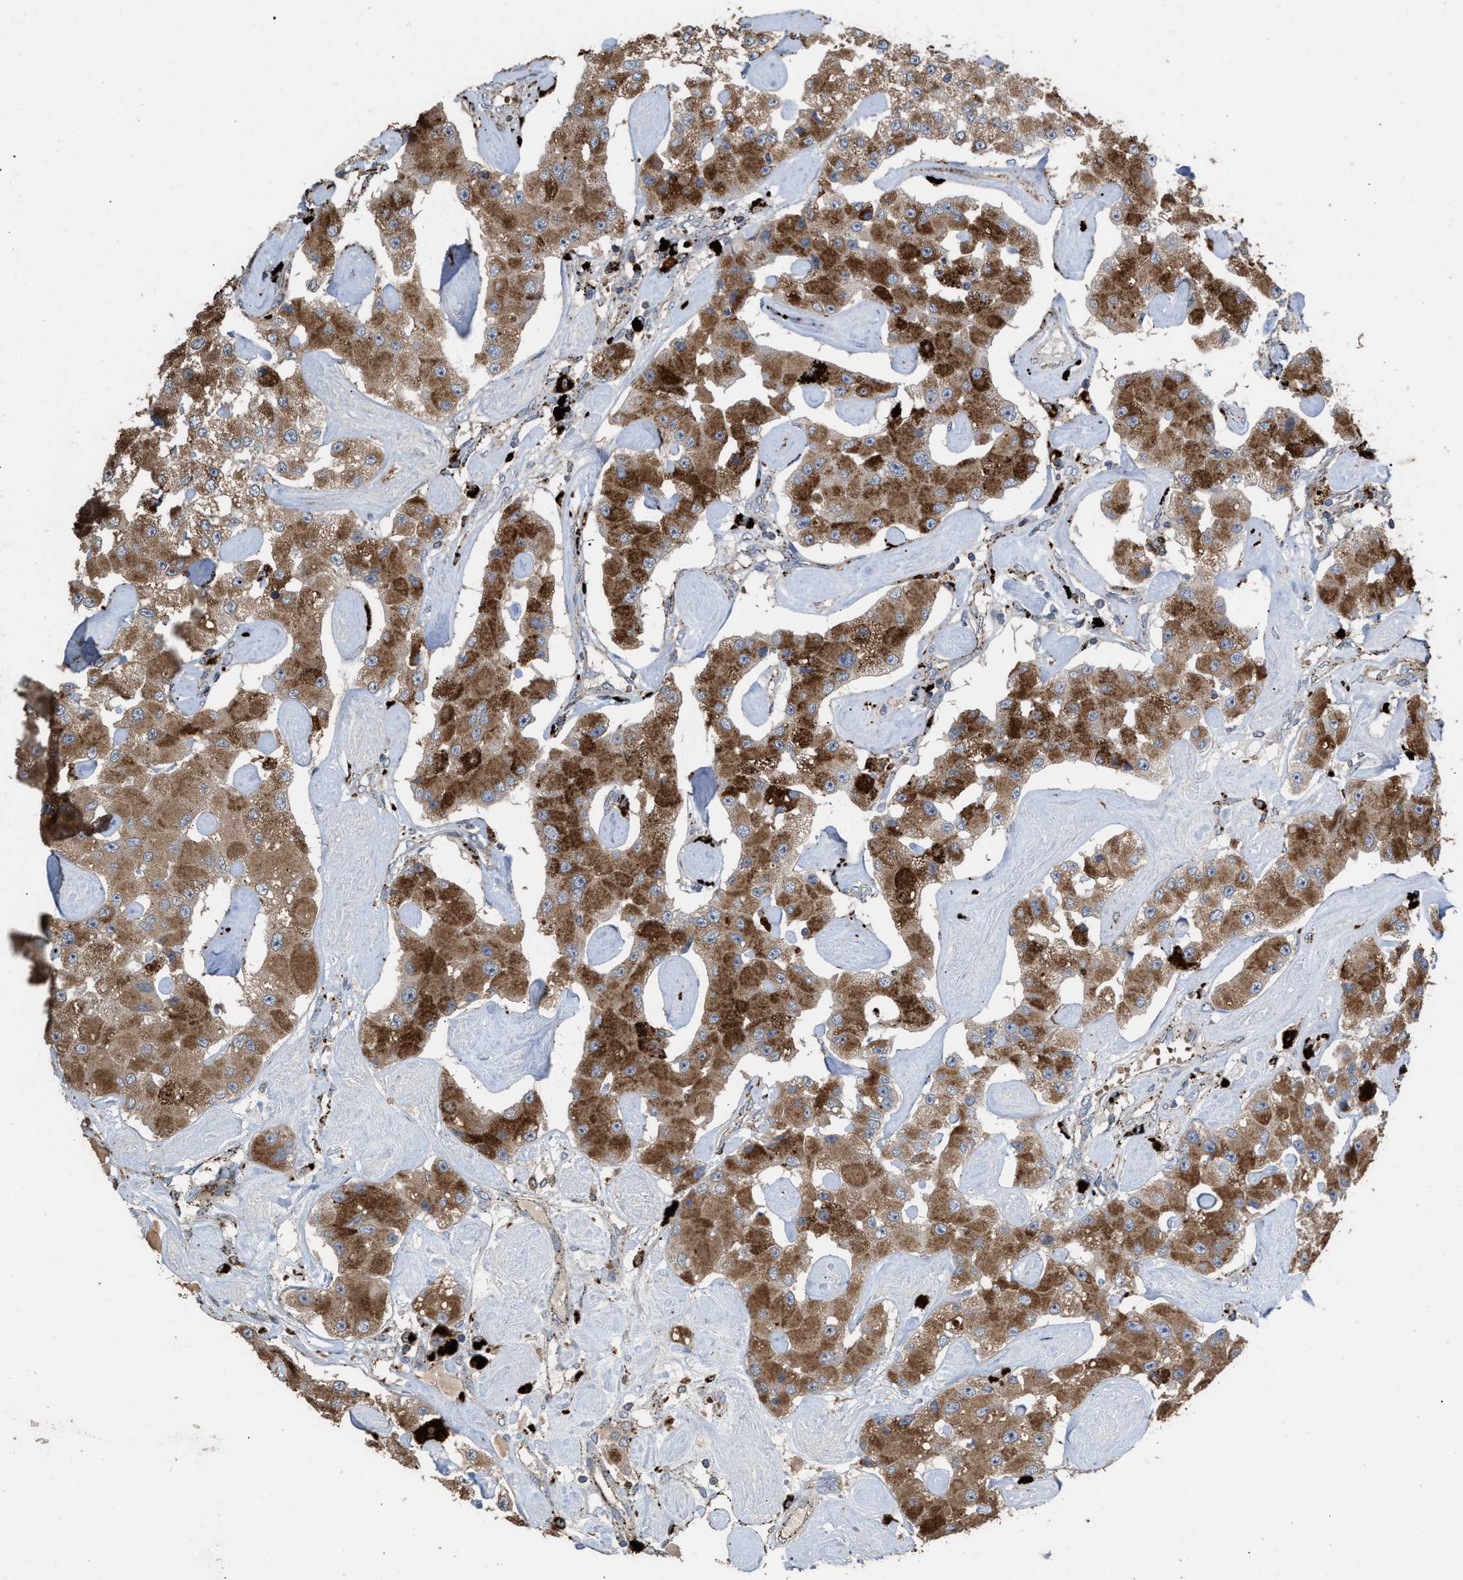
{"staining": {"intensity": "moderate", "quantity": ">75%", "location": "cytoplasmic/membranous"}, "tissue": "carcinoid", "cell_type": "Tumor cells", "image_type": "cancer", "snomed": [{"axis": "morphology", "description": "Carcinoid, malignant, NOS"}, {"axis": "topography", "description": "Pancreas"}], "caption": "Brown immunohistochemical staining in carcinoid reveals moderate cytoplasmic/membranous positivity in approximately >75% of tumor cells.", "gene": "ELMO3", "patient": {"sex": "male", "age": 41}}